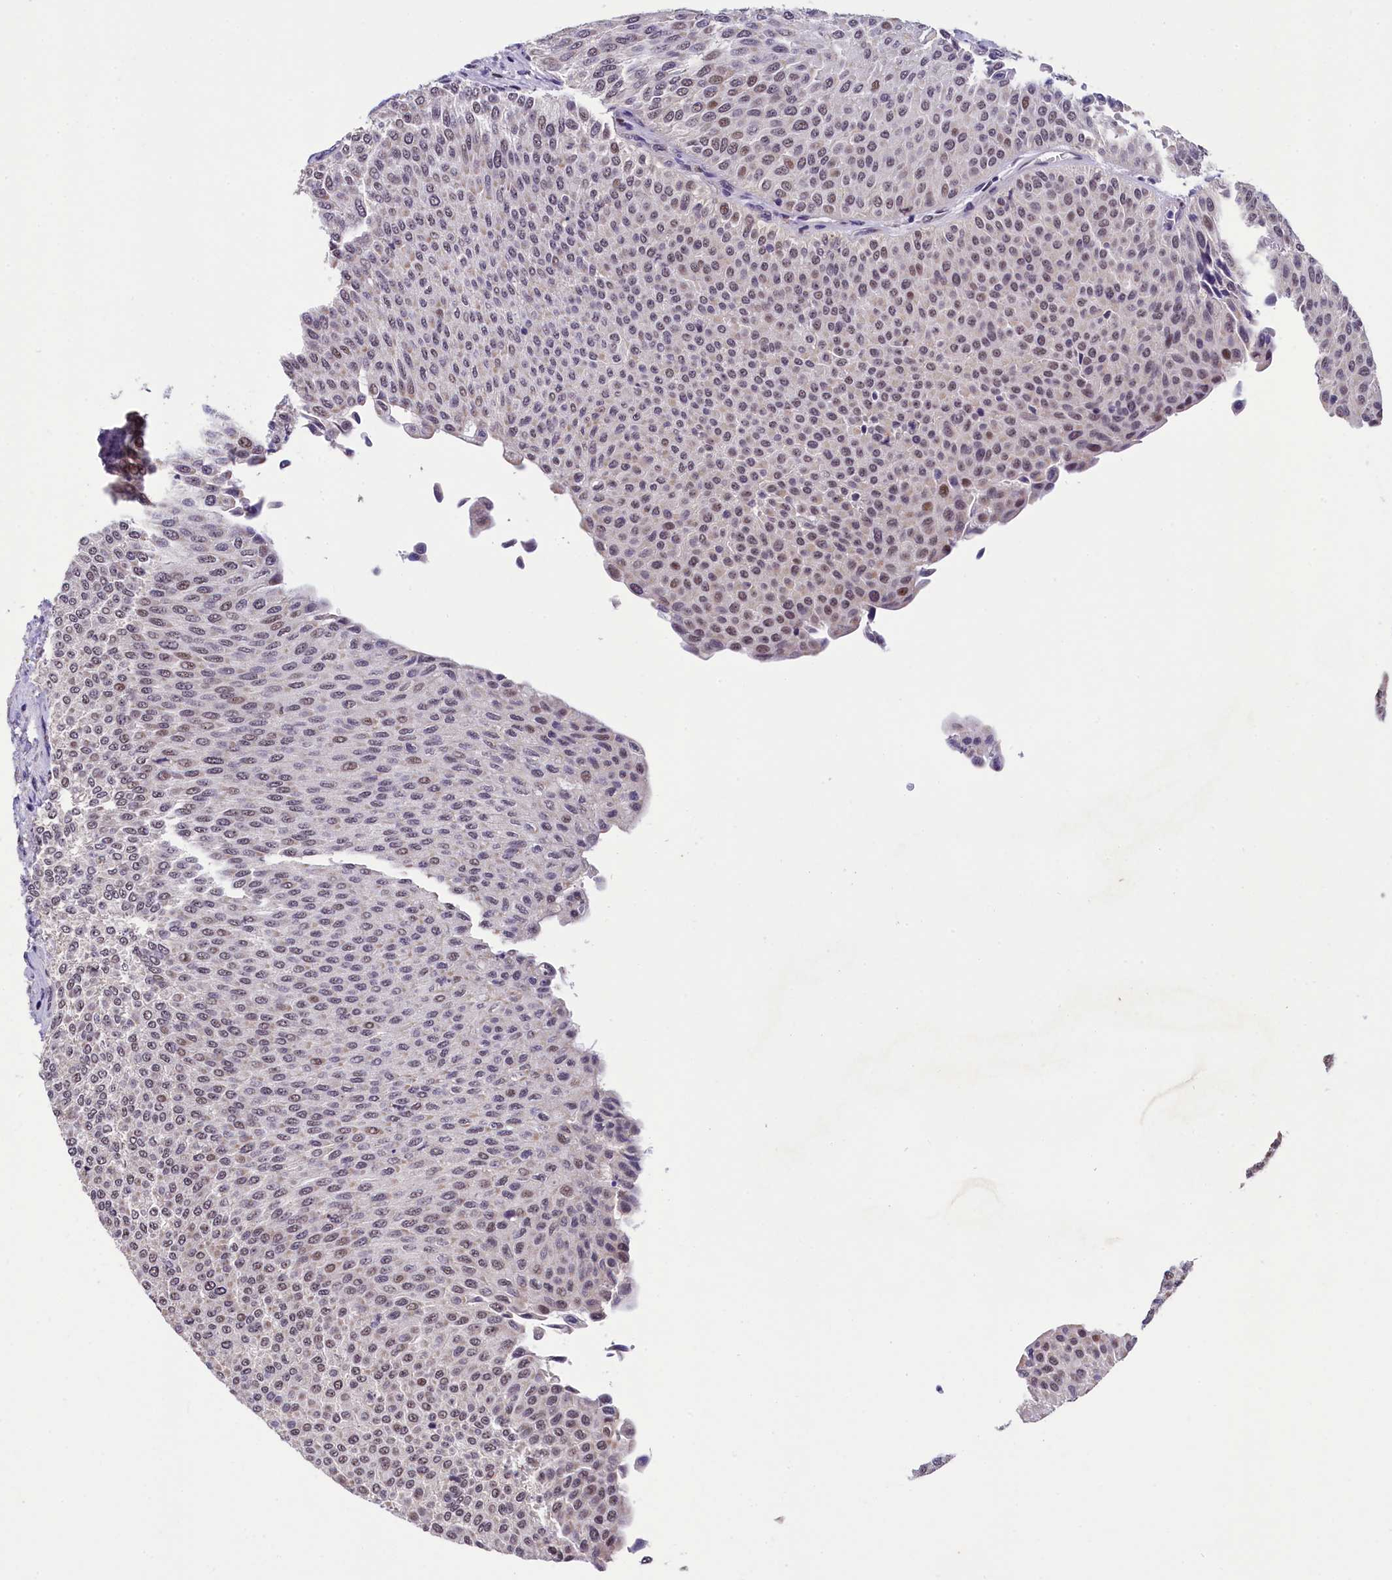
{"staining": {"intensity": "weak", "quantity": "25%-75%", "location": "nuclear"}, "tissue": "urothelial cancer", "cell_type": "Tumor cells", "image_type": "cancer", "snomed": [{"axis": "morphology", "description": "Urothelial carcinoma, Low grade"}, {"axis": "topography", "description": "Urinary bladder"}], "caption": "Brown immunohistochemical staining in low-grade urothelial carcinoma shows weak nuclear expression in about 25%-75% of tumor cells.", "gene": "HECTD4", "patient": {"sex": "male", "age": 78}}